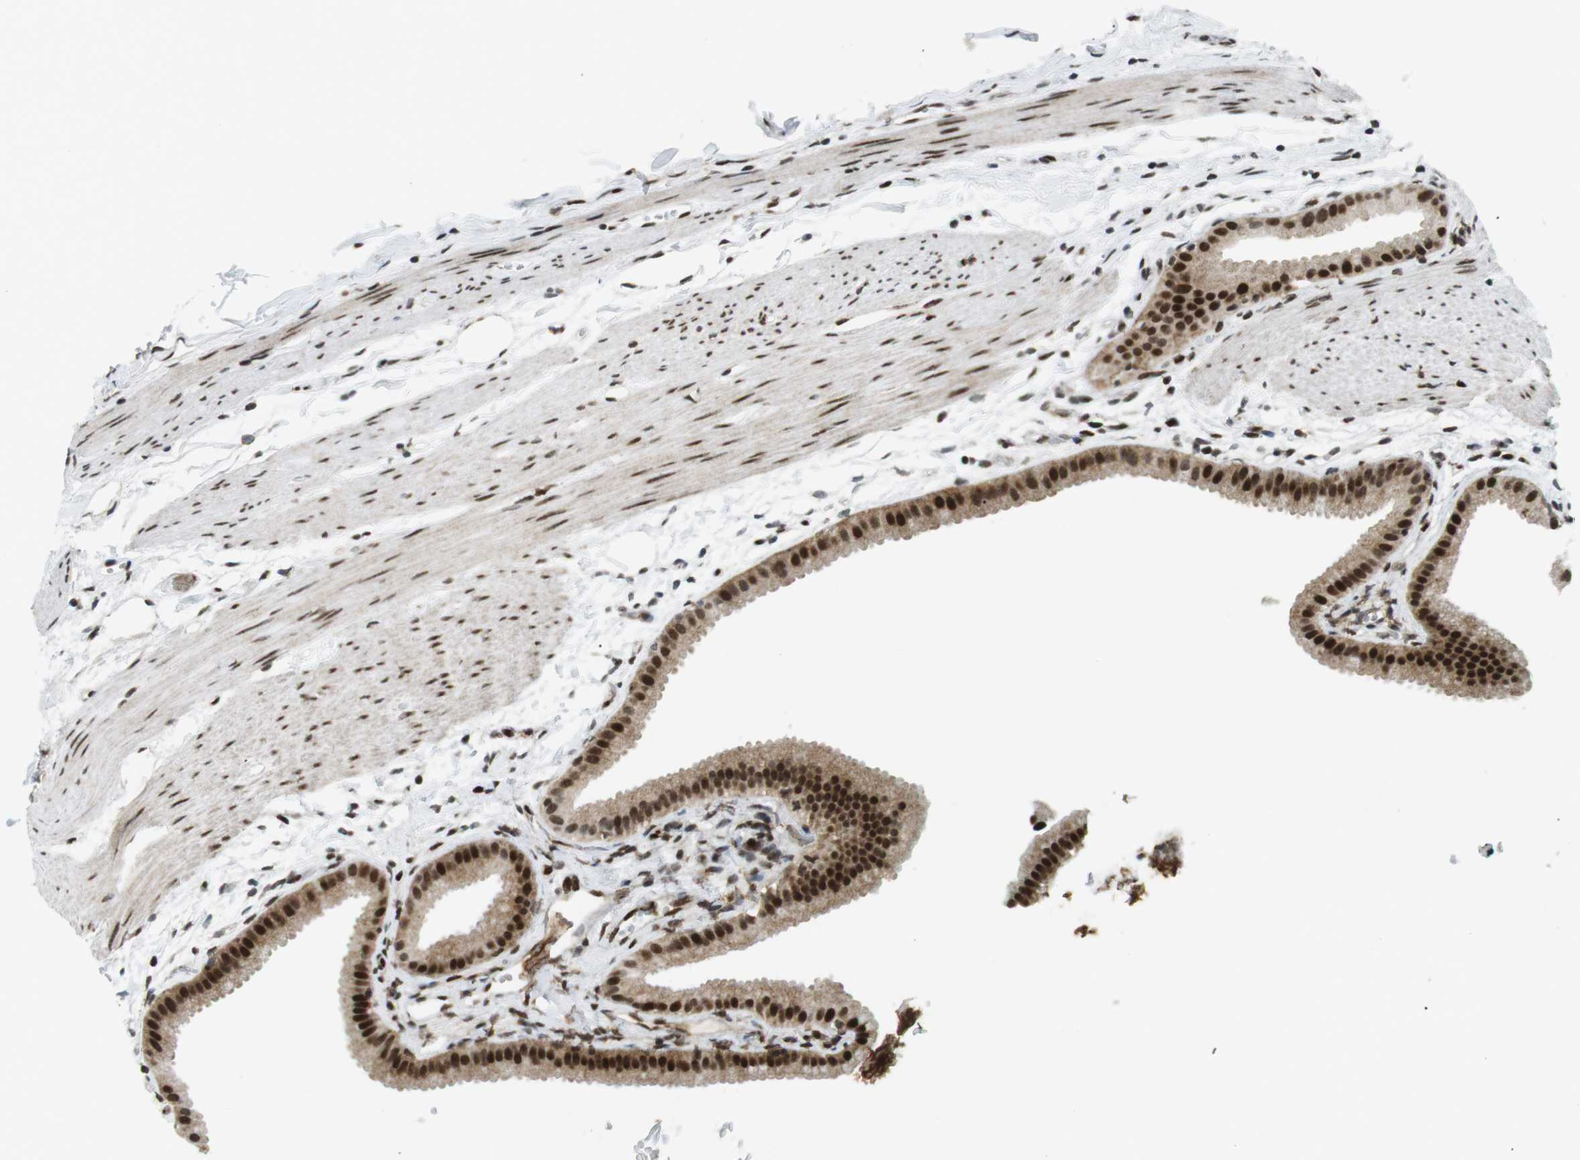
{"staining": {"intensity": "strong", "quantity": ">75%", "location": "nuclear"}, "tissue": "gallbladder", "cell_type": "Glandular cells", "image_type": "normal", "snomed": [{"axis": "morphology", "description": "Normal tissue, NOS"}, {"axis": "topography", "description": "Gallbladder"}], "caption": "An image of human gallbladder stained for a protein demonstrates strong nuclear brown staining in glandular cells.", "gene": "CDC27", "patient": {"sex": "female", "age": 64}}